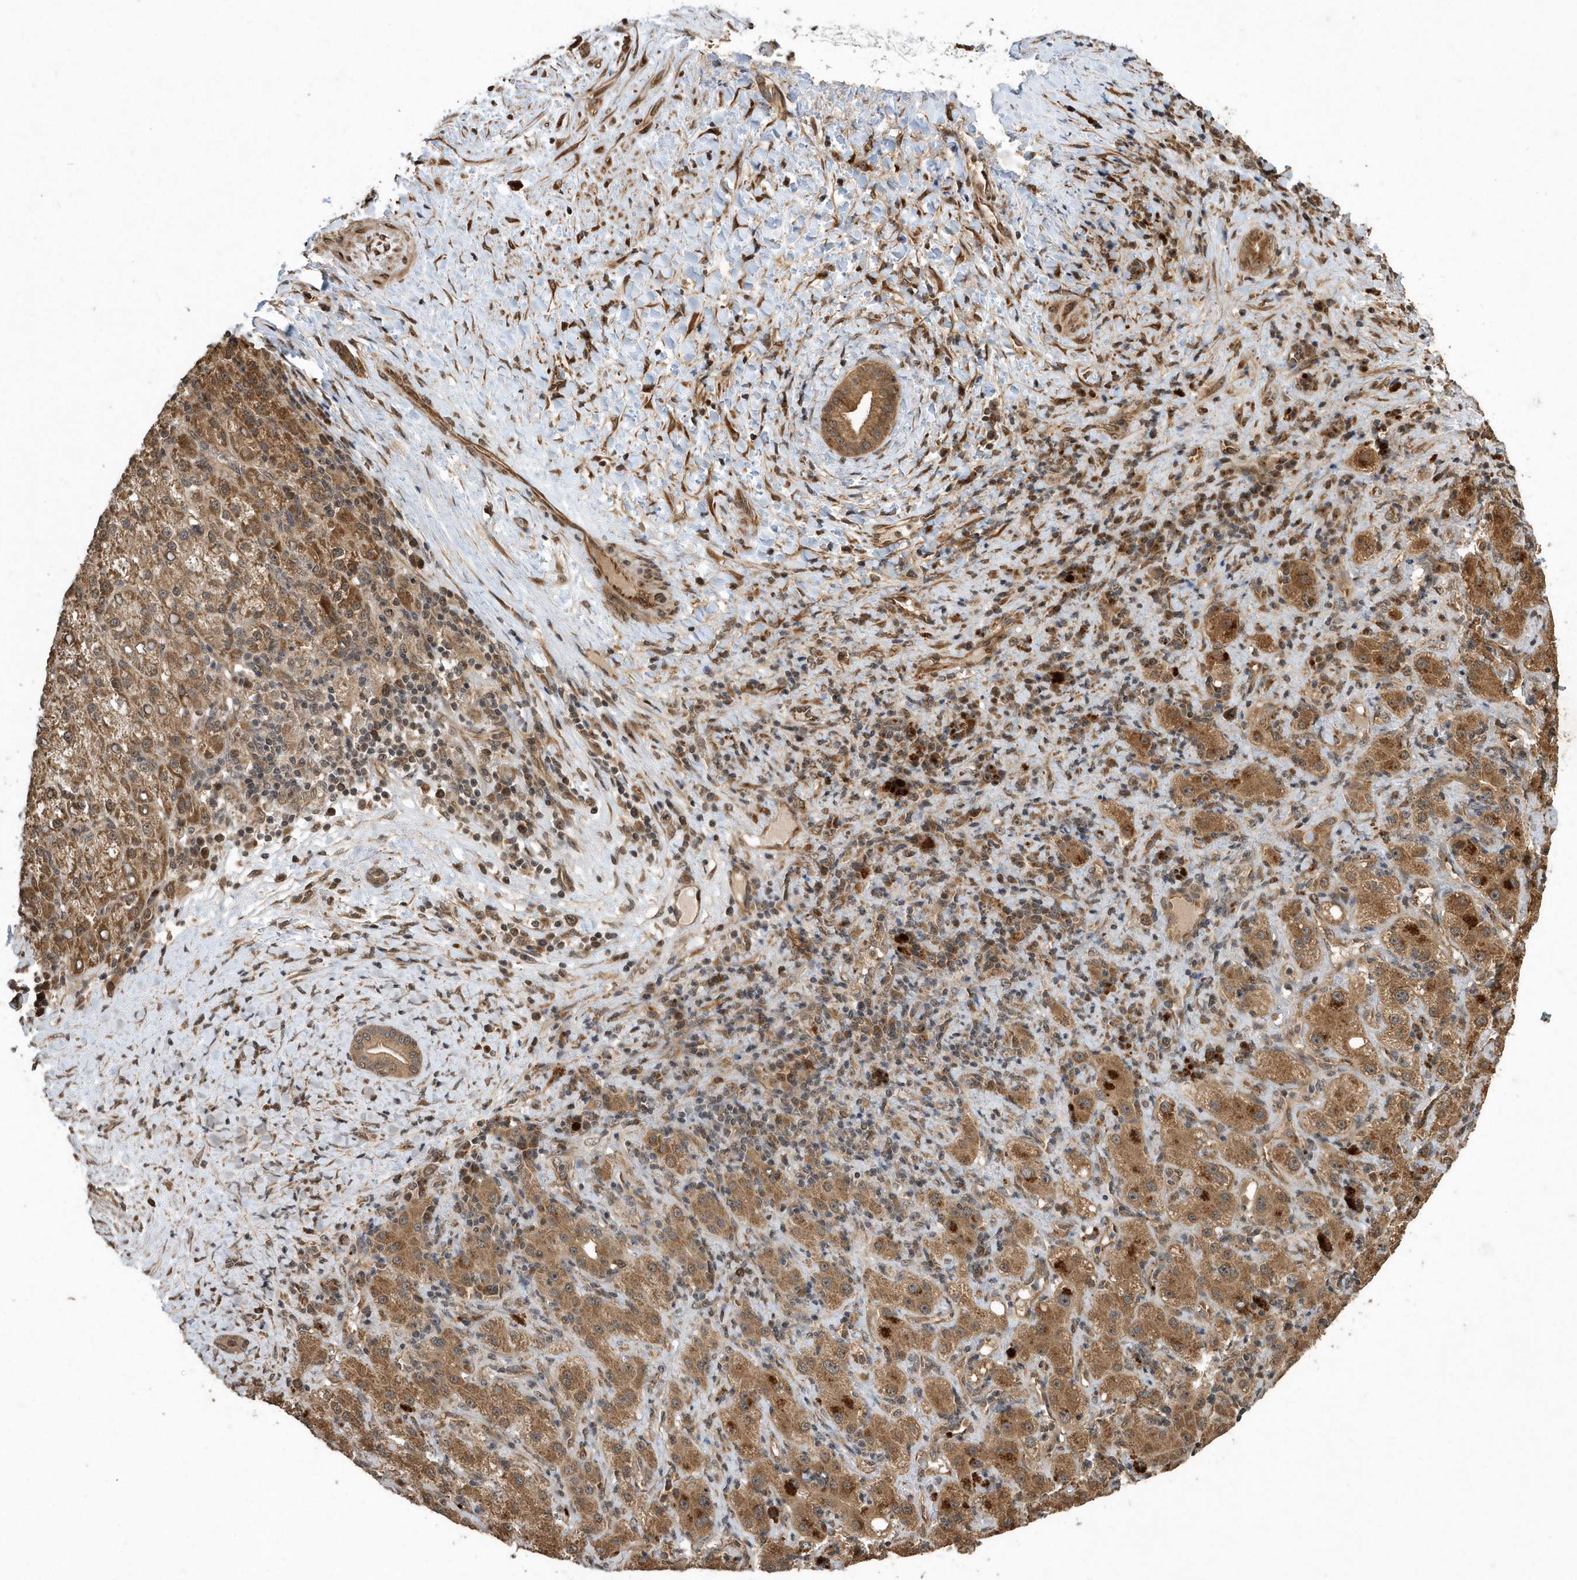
{"staining": {"intensity": "moderate", "quantity": ">75%", "location": "cytoplasmic/membranous"}, "tissue": "liver cancer", "cell_type": "Tumor cells", "image_type": "cancer", "snomed": [{"axis": "morphology", "description": "Carcinoma, Hepatocellular, NOS"}, {"axis": "topography", "description": "Liver"}], "caption": "High-magnification brightfield microscopy of liver cancer stained with DAB (brown) and counterstained with hematoxylin (blue). tumor cells exhibit moderate cytoplasmic/membranous positivity is appreciated in approximately>75% of cells.", "gene": "WASHC5", "patient": {"sex": "female", "age": 58}}